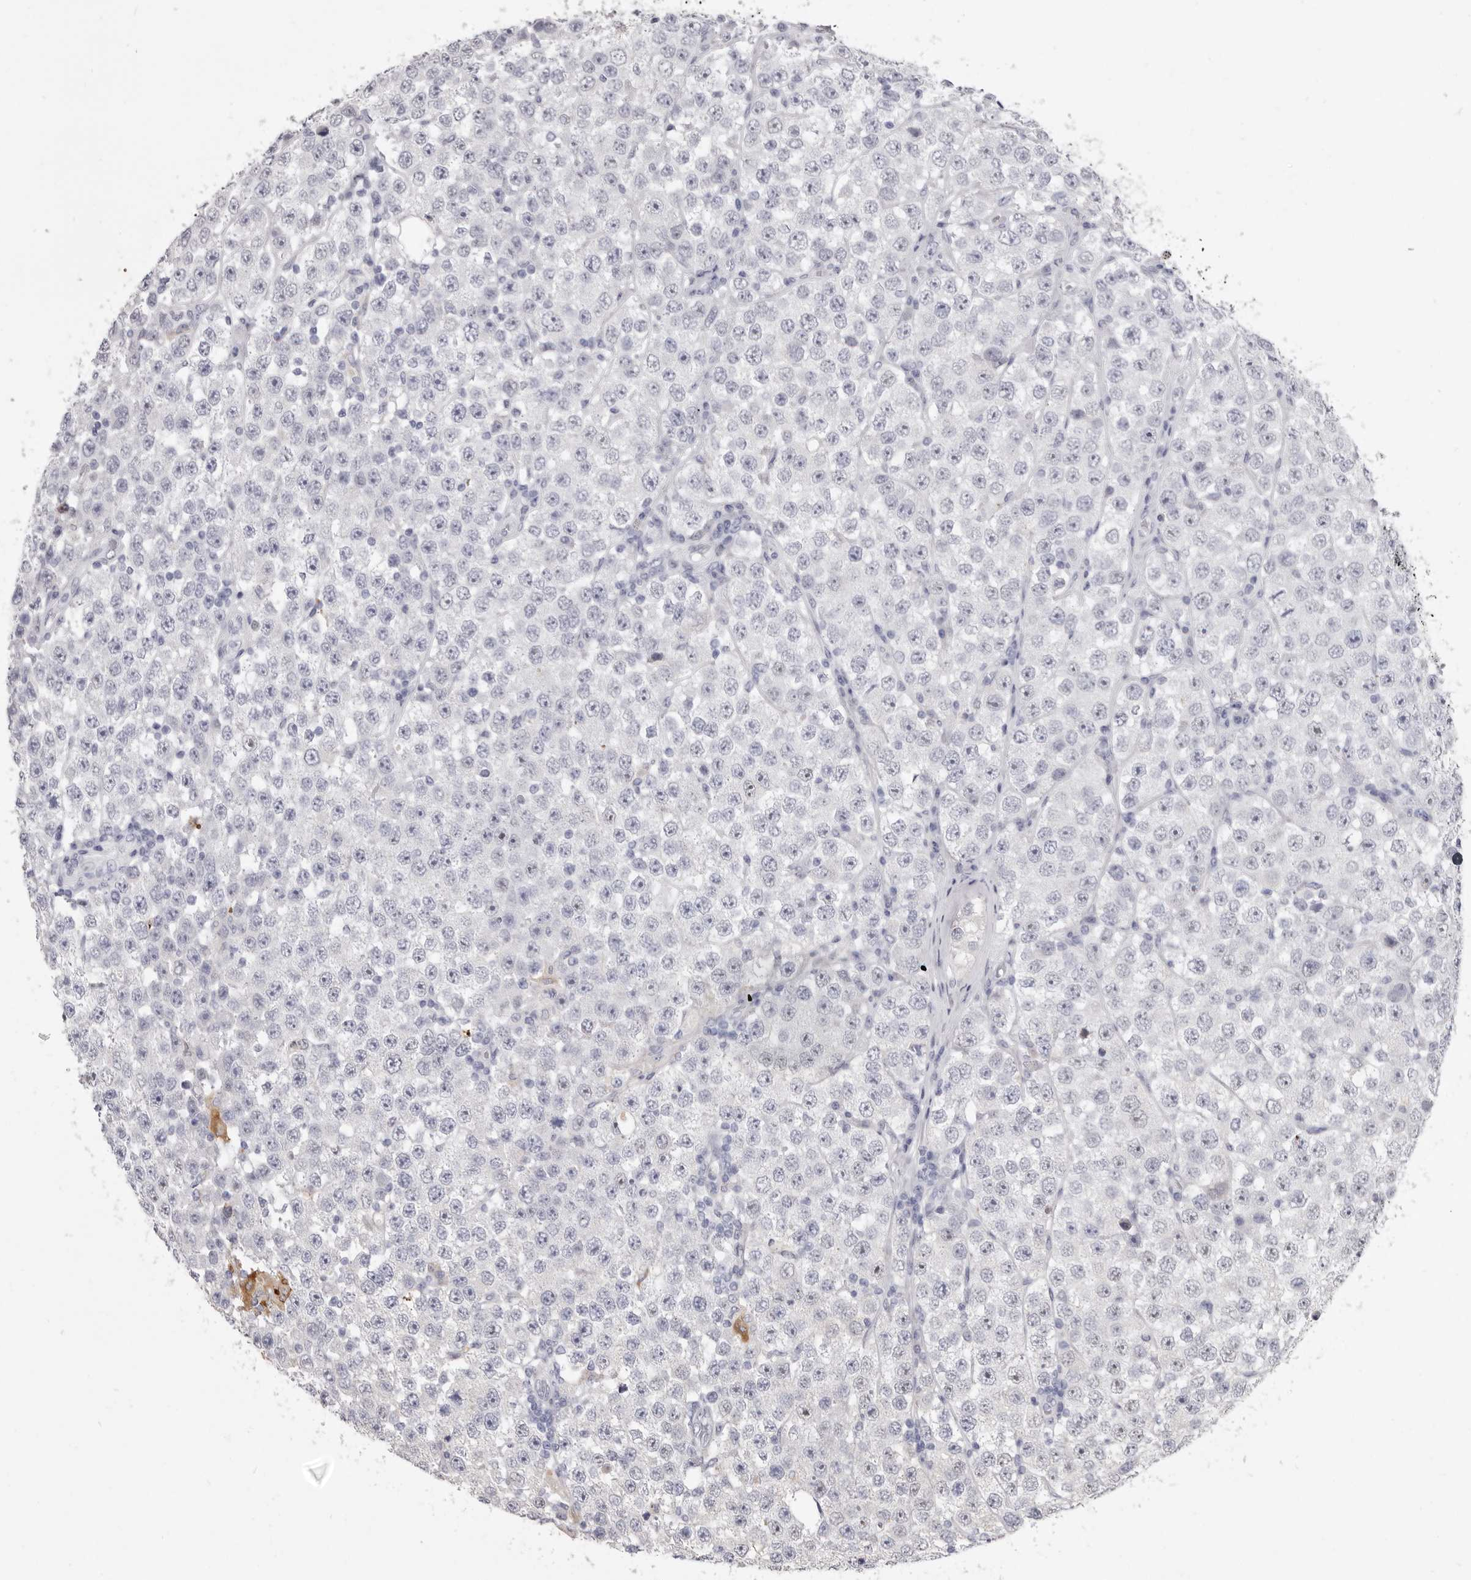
{"staining": {"intensity": "negative", "quantity": "none", "location": "none"}, "tissue": "testis cancer", "cell_type": "Tumor cells", "image_type": "cancer", "snomed": [{"axis": "morphology", "description": "Seminoma, NOS"}, {"axis": "topography", "description": "Testis"}], "caption": "IHC photomicrograph of neoplastic tissue: testis cancer (seminoma) stained with DAB (3,3'-diaminobenzidine) exhibits no significant protein positivity in tumor cells. (Immunohistochemistry (ihc), brightfield microscopy, high magnification).", "gene": "VPS45", "patient": {"sex": "male", "age": 28}}